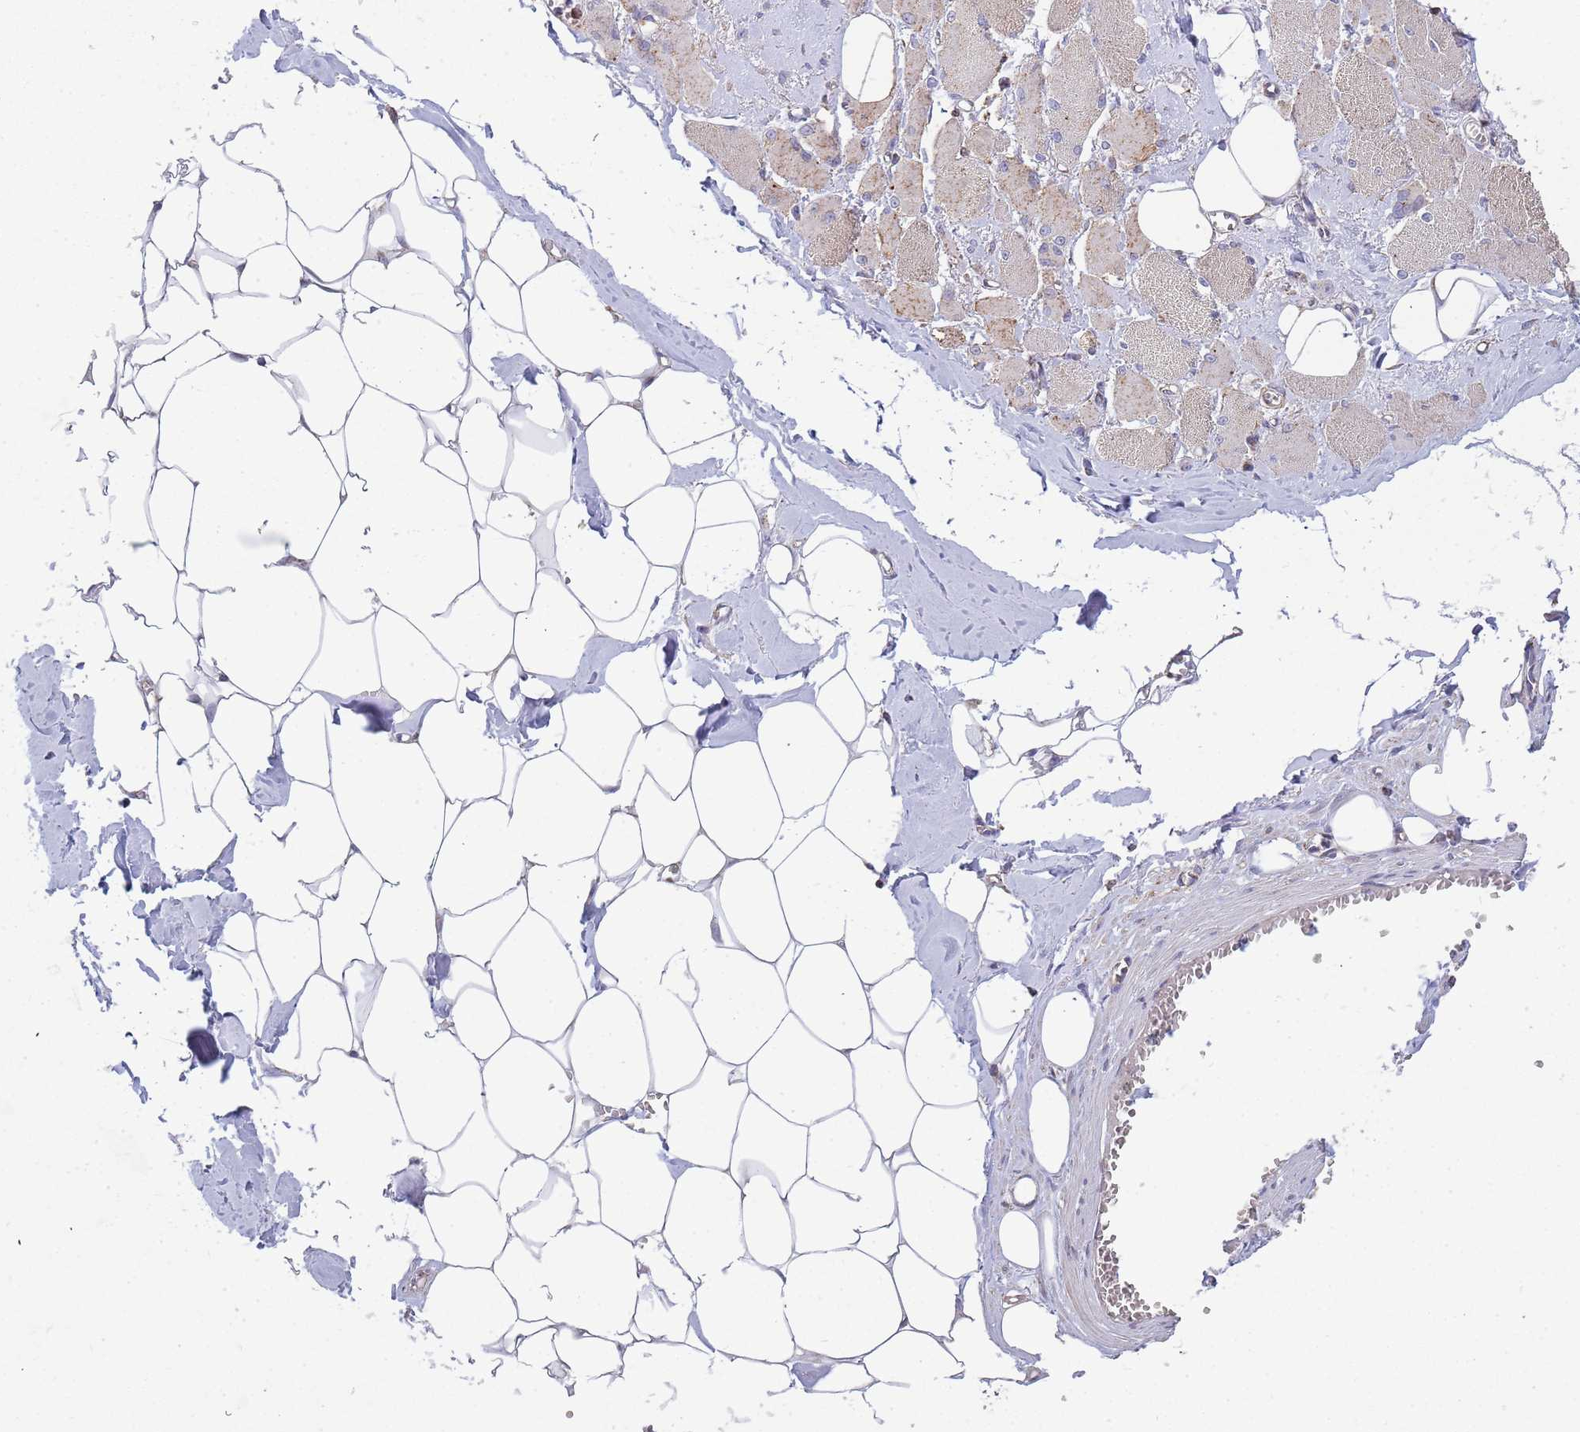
{"staining": {"intensity": "weak", "quantity": "25%-75%", "location": "cytoplasmic/membranous"}, "tissue": "skeletal muscle", "cell_type": "Myocytes", "image_type": "normal", "snomed": [{"axis": "morphology", "description": "Normal tissue, NOS"}, {"axis": "morphology", "description": "Basal cell carcinoma"}, {"axis": "topography", "description": "Skeletal muscle"}], "caption": "Unremarkable skeletal muscle was stained to show a protein in brown. There is low levels of weak cytoplasmic/membranous positivity in approximately 25%-75% of myocytes.", "gene": "VPS16", "patient": {"sex": "female", "age": 64}}